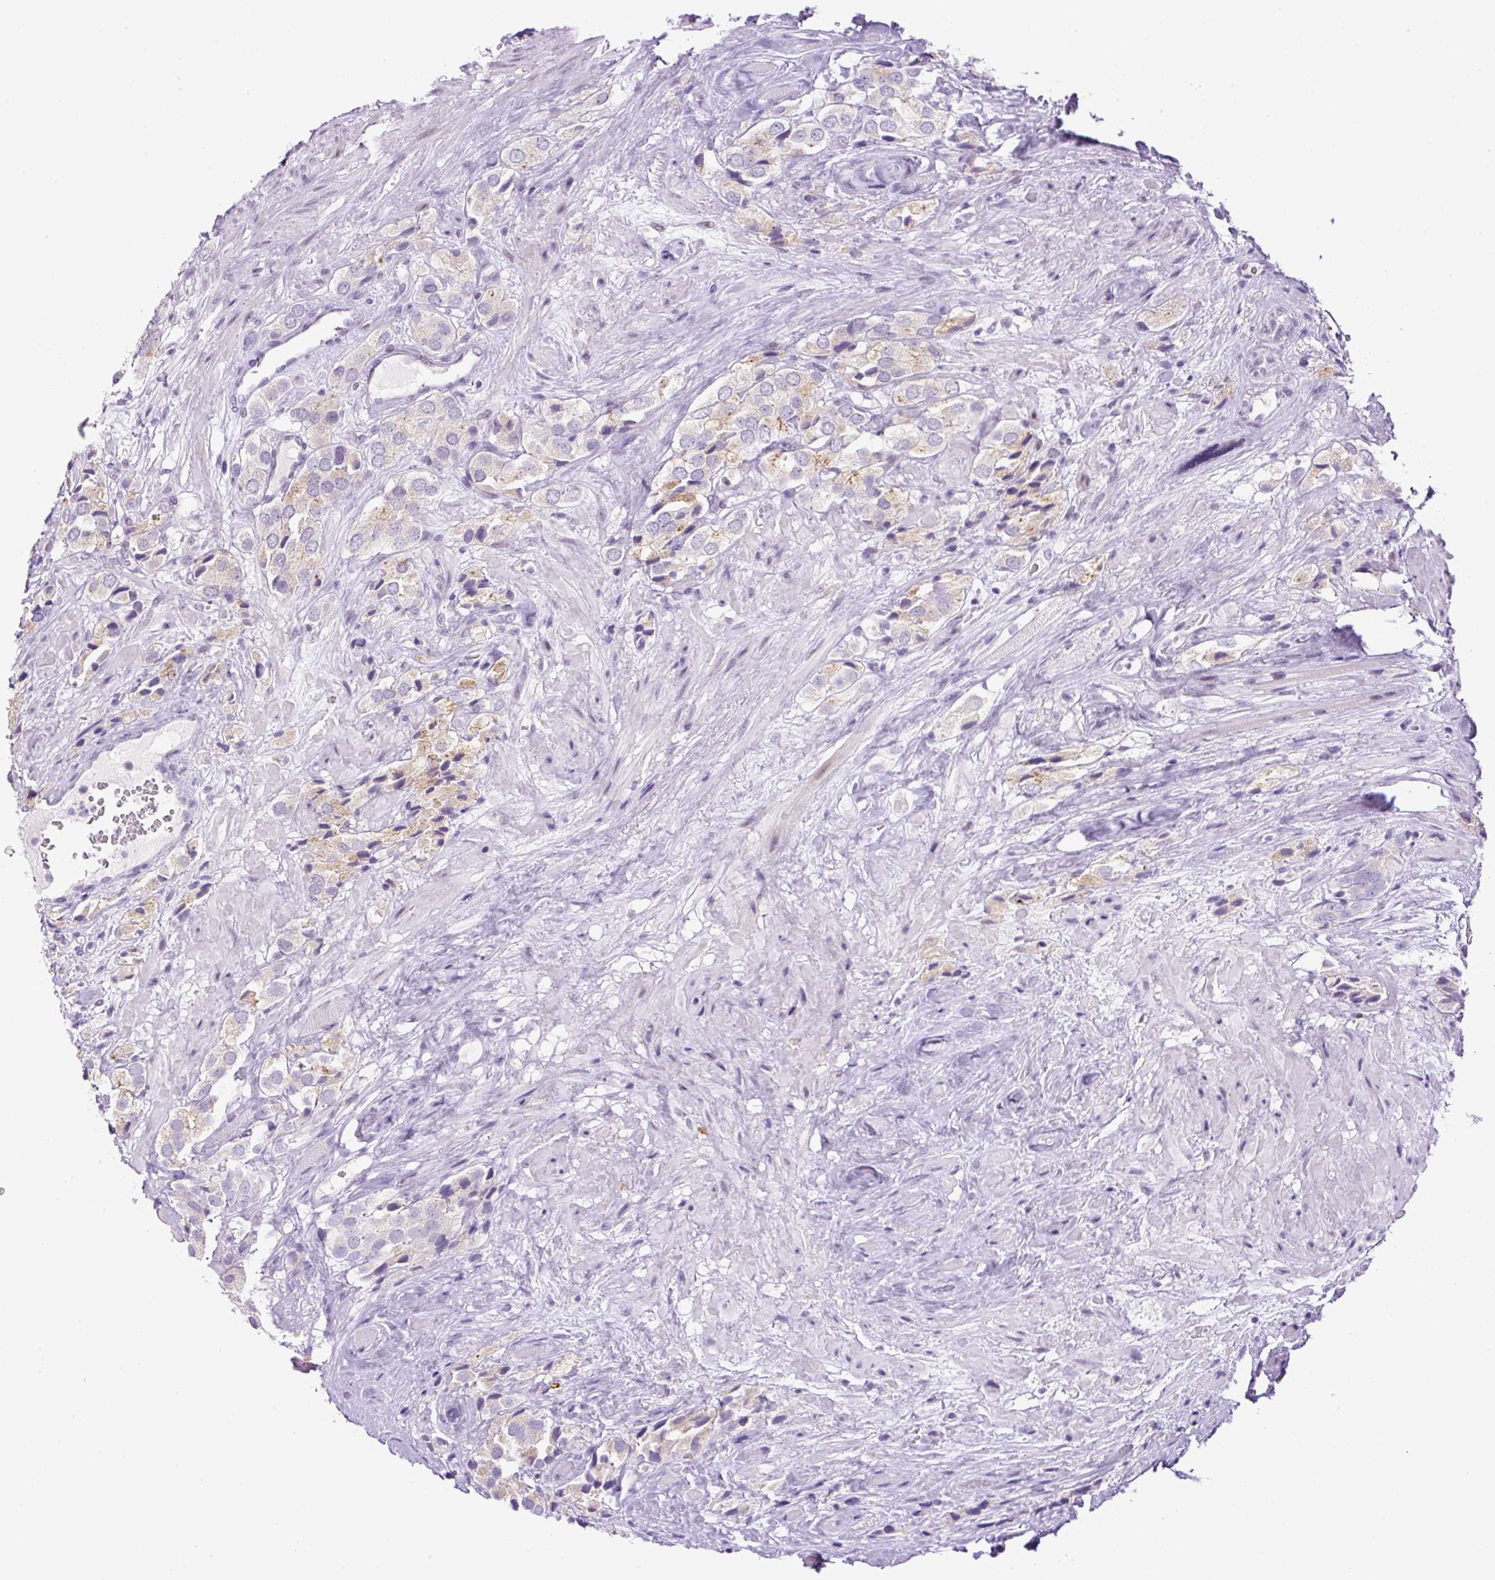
{"staining": {"intensity": "weak", "quantity": "<25%", "location": "cytoplasmic/membranous"}, "tissue": "prostate cancer", "cell_type": "Tumor cells", "image_type": "cancer", "snomed": [{"axis": "morphology", "description": "Adenocarcinoma, High grade"}, {"axis": "topography", "description": "Prostate and seminal vesicle, NOS"}], "caption": "A high-resolution image shows IHC staining of prostate adenocarcinoma (high-grade), which displays no significant staining in tumor cells.", "gene": "RHBDD2", "patient": {"sex": "male", "age": 64}}